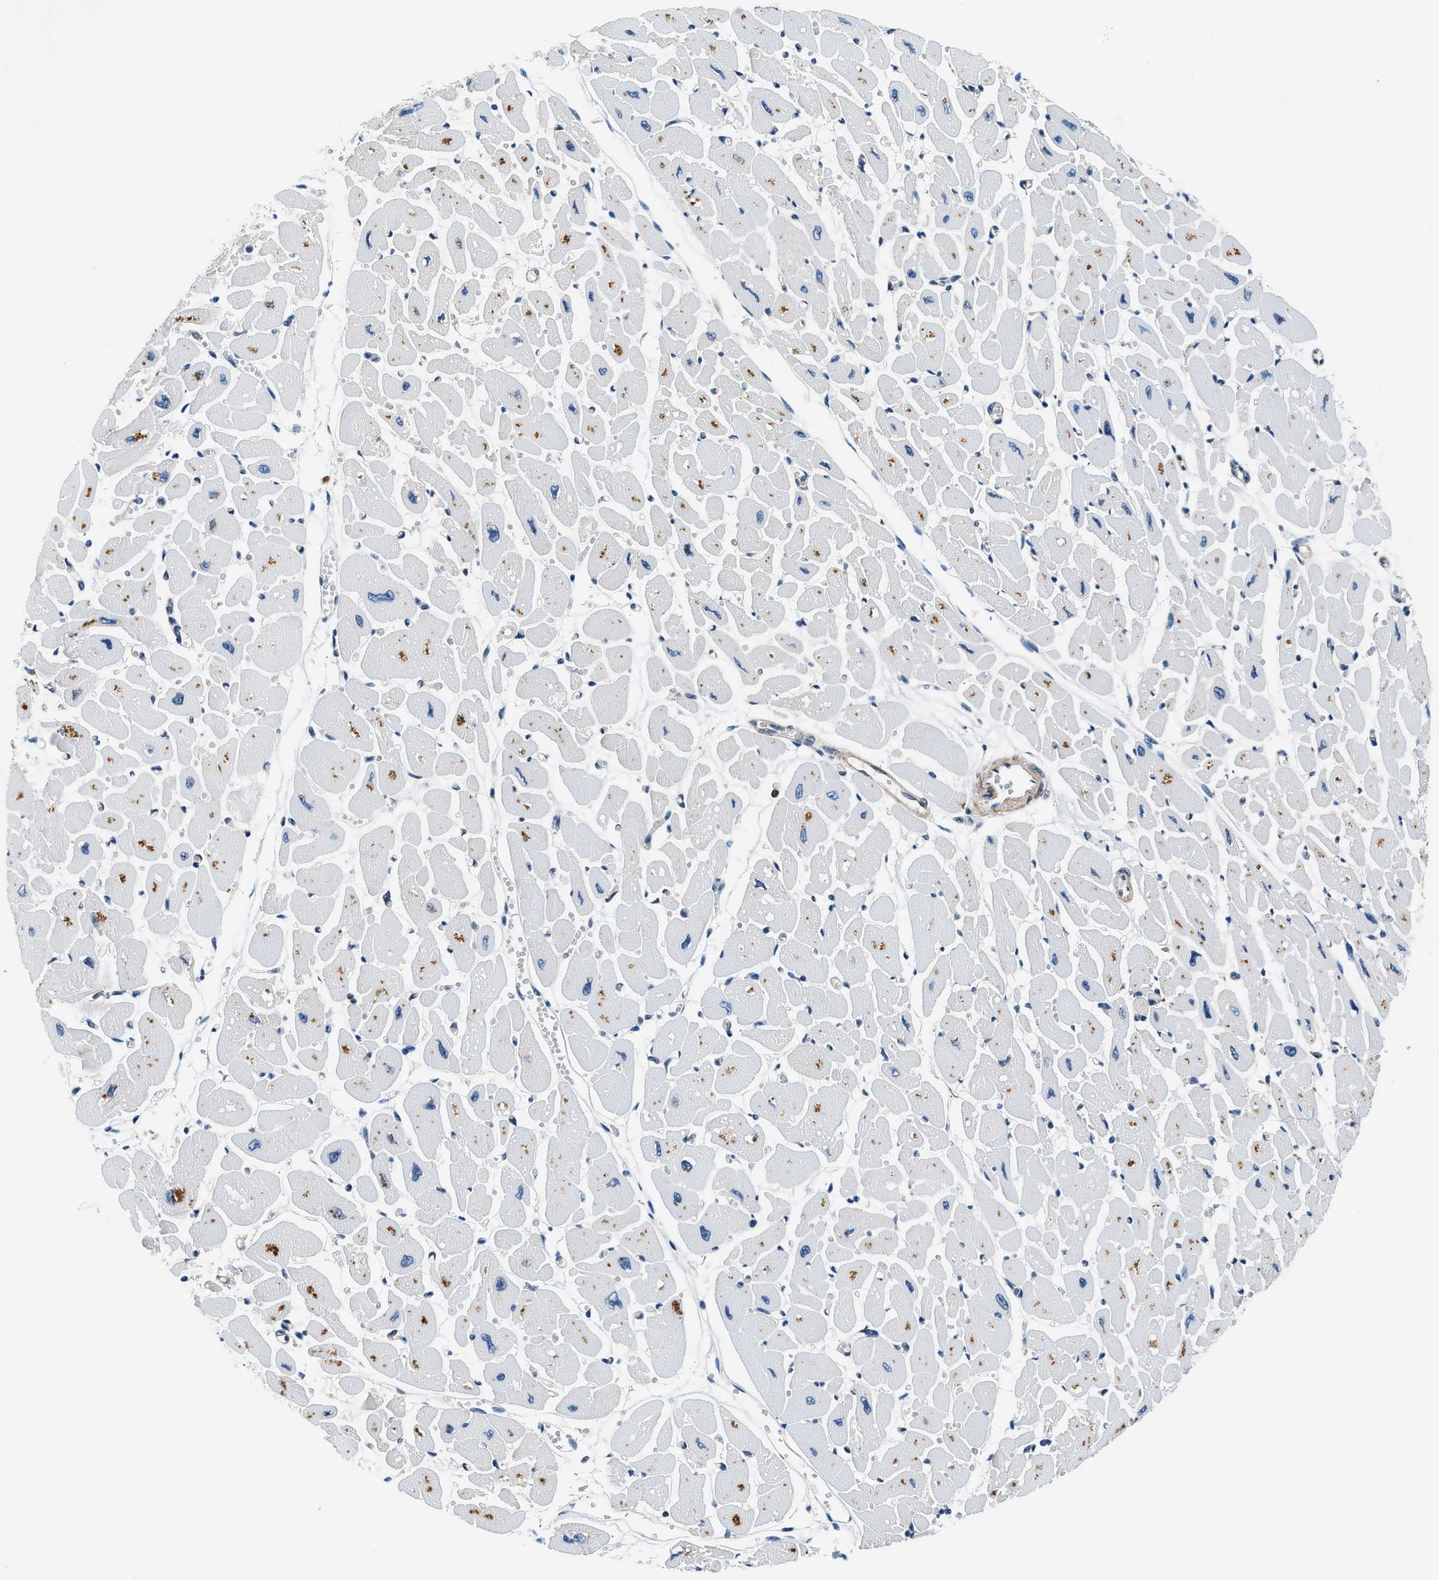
{"staining": {"intensity": "weak", "quantity": "<25%", "location": "cytoplasmic/membranous"}, "tissue": "heart muscle", "cell_type": "Cardiomyocytes", "image_type": "normal", "snomed": [{"axis": "morphology", "description": "Normal tissue, NOS"}, {"axis": "topography", "description": "Heart"}], "caption": "Immunohistochemistry (IHC) of unremarkable human heart muscle demonstrates no expression in cardiomyocytes.", "gene": "CBLB", "patient": {"sex": "female", "age": 54}}